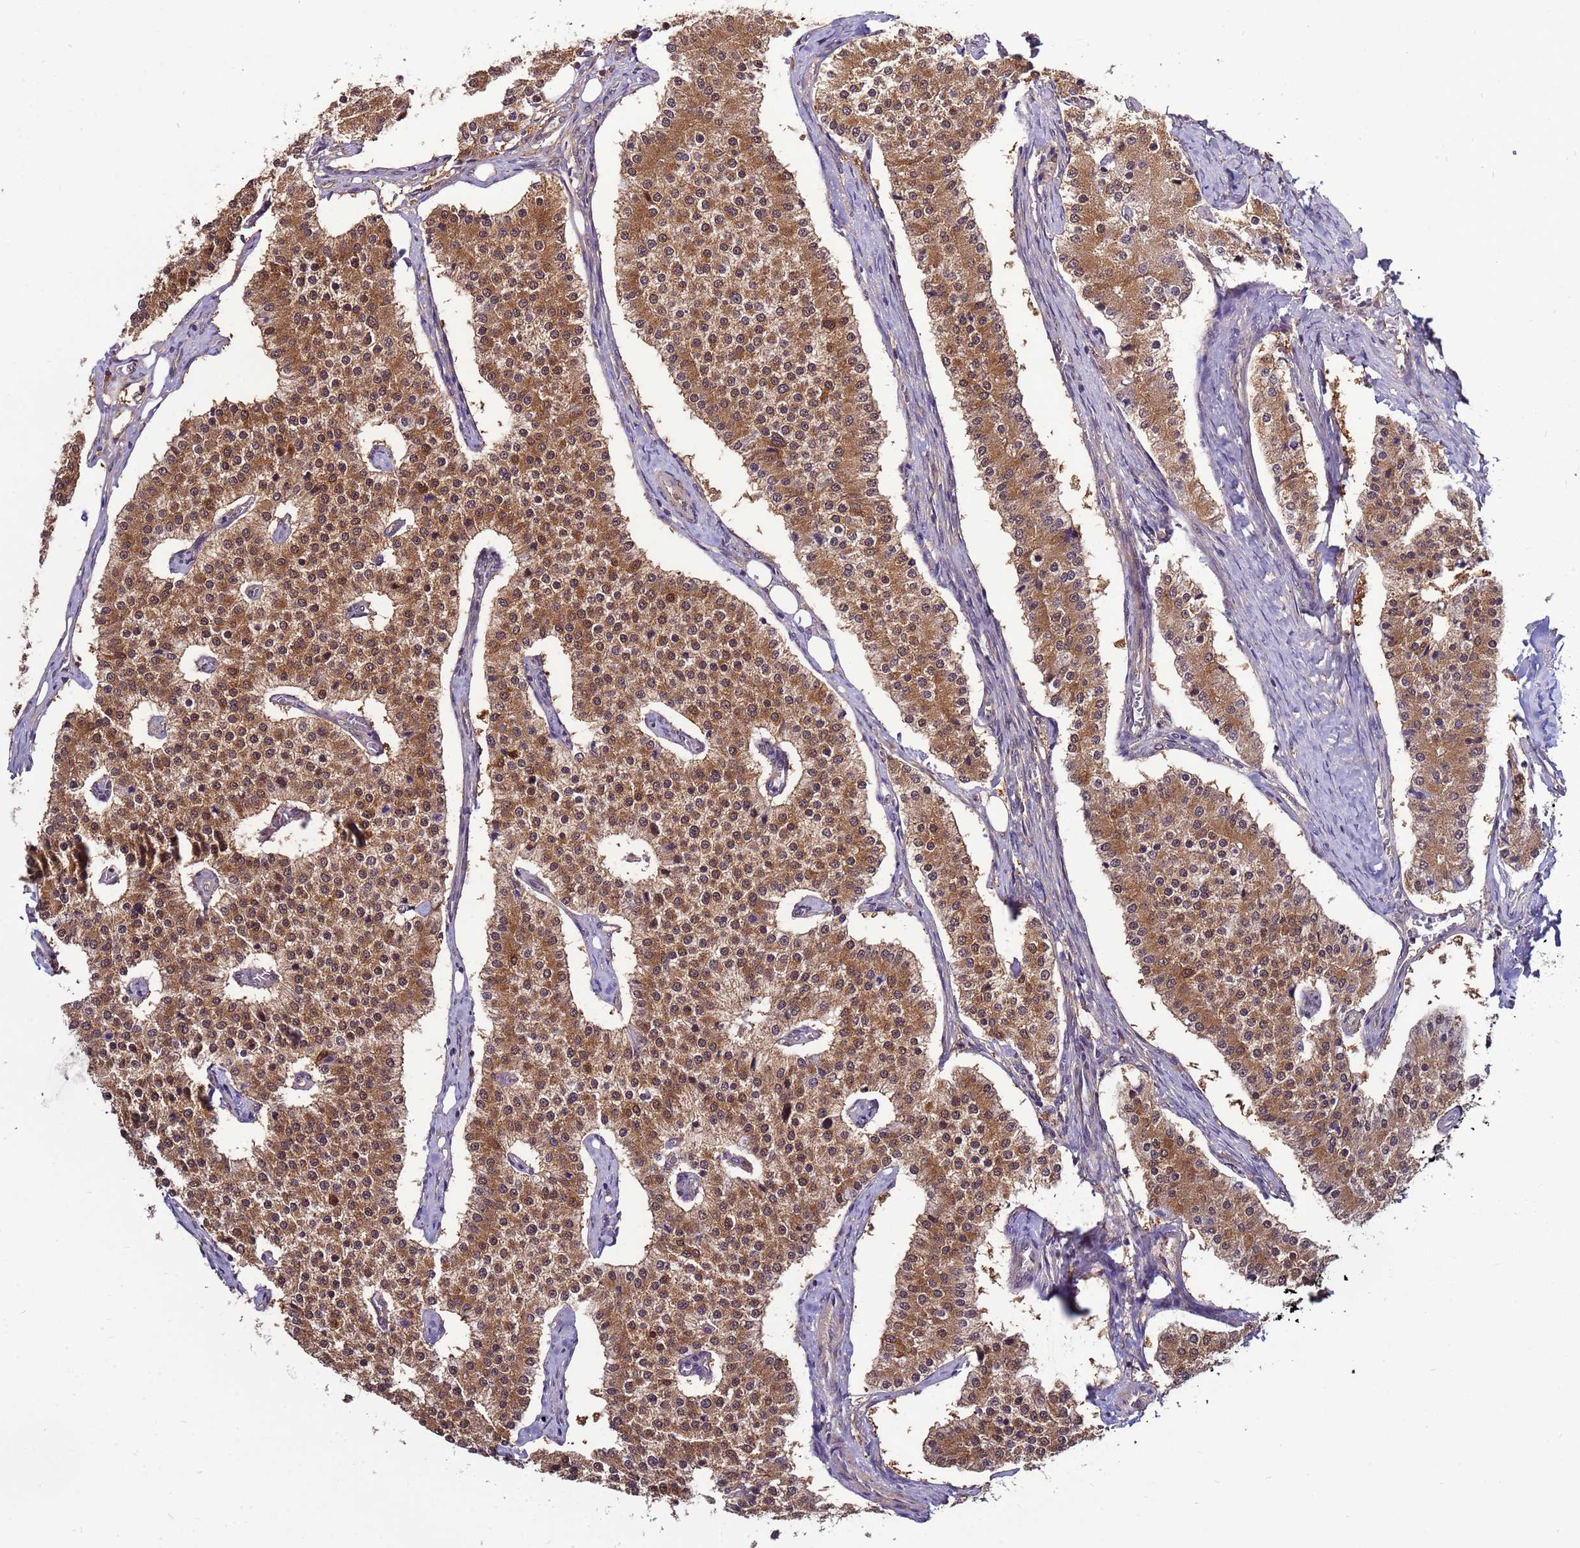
{"staining": {"intensity": "moderate", "quantity": ">75%", "location": "cytoplasmic/membranous"}, "tissue": "carcinoid", "cell_type": "Tumor cells", "image_type": "cancer", "snomed": [{"axis": "morphology", "description": "Carcinoid, malignant, NOS"}, {"axis": "topography", "description": "Colon"}], "caption": "Immunohistochemical staining of carcinoid reveals medium levels of moderate cytoplasmic/membranous positivity in about >75% of tumor cells.", "gene": "NAXE", "patient": {"sex": "female", "age": 52}}